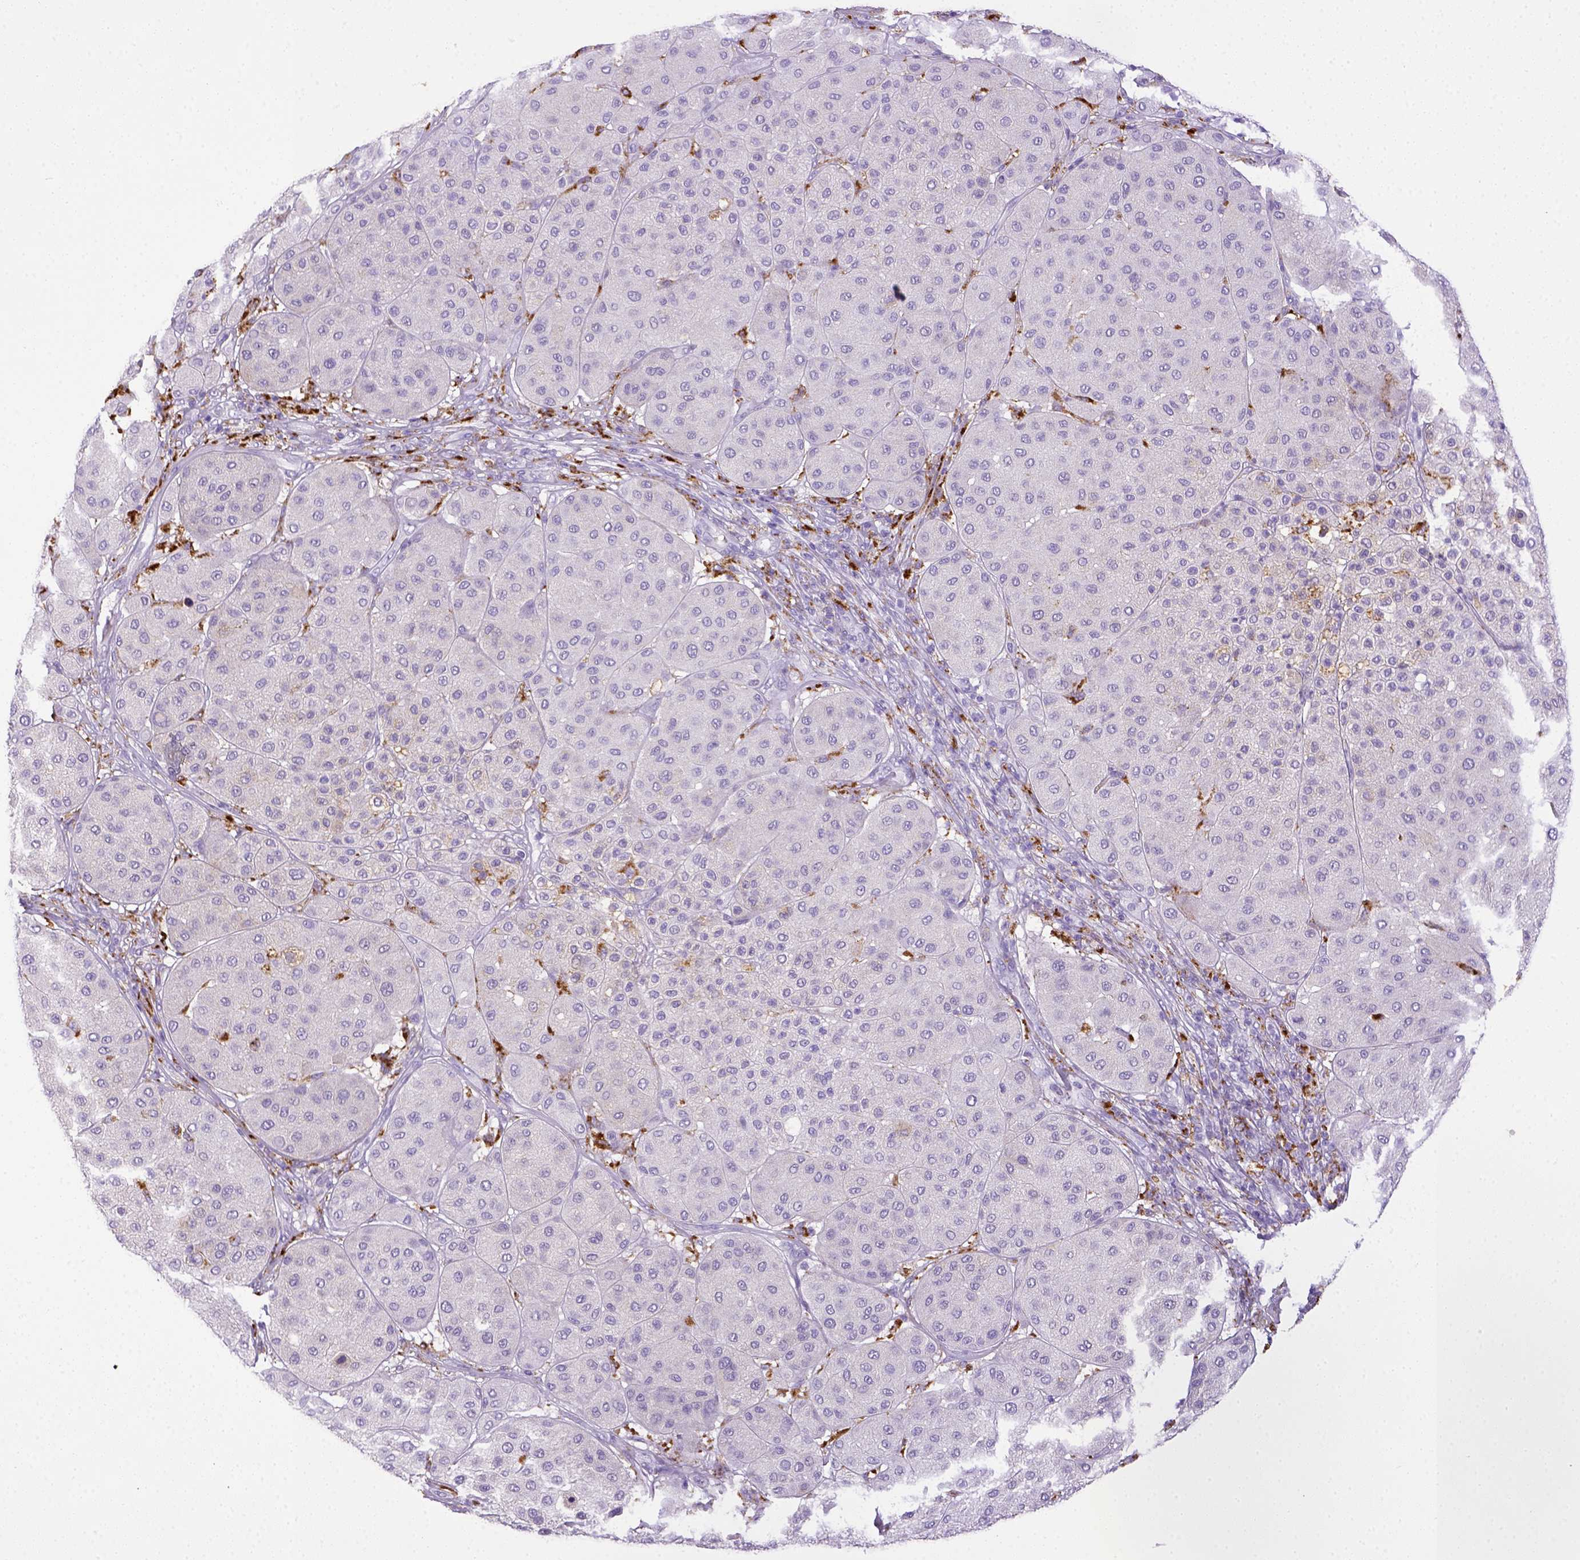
{"staining": {"intensity": "negative", "quantity": "none", "location": "none"}, "tissue": "melanoma", "cell_type": "Tumor cells", "image_type": "cancer", "snomed": [{"axis": "morphology", "description": "Malignant melanoma, Metastatic site"}, {"axis": "topography", "description": "Smooth muscle"}], "caption": "Tumor cells show no significant expression in melanoma.", "gene": "CD68", "patient": {"sex": "male", "age": 41}}